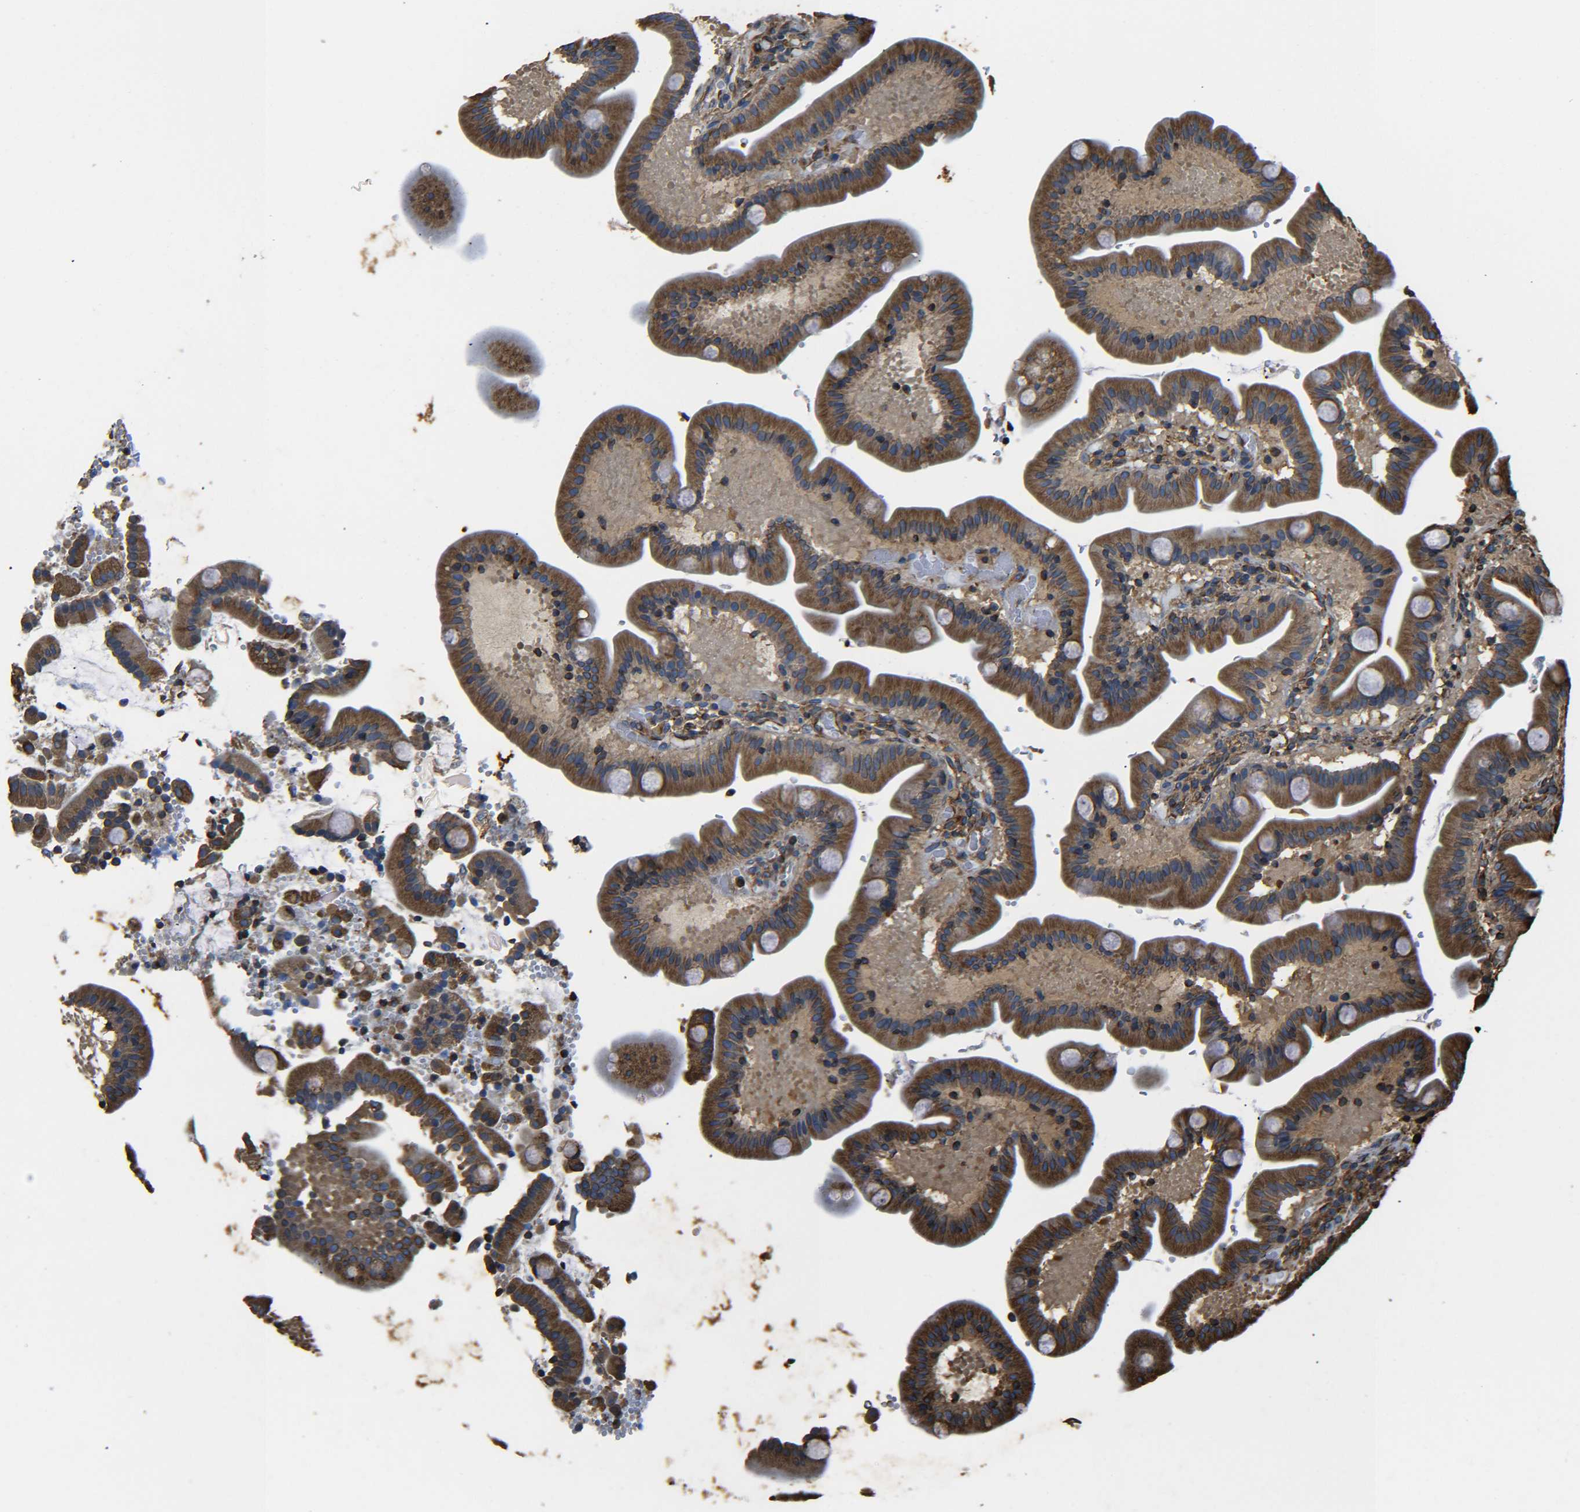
{"staining": {"intensity": "moderate", "quantity": ">75%", "location": "cytoplasmic/membranous"}, "tissue": "duodenum", "cell_type": "Glandular cells", "image_type": "normal", "snomed": [{"axis": "morphology", "description": "Normal tissue, NOS"}, {"axis": "topography", "description": "Duodenum"}], "caption": "This micrograph demonstrates immunohistochemistry (IHC) staining of benign duodenum, with medium moderate cytoplasmic/membranous staining in about >75% of glandular cells.", "gene": "TUBB", "patient": {"sex": "male", "age": 54}}